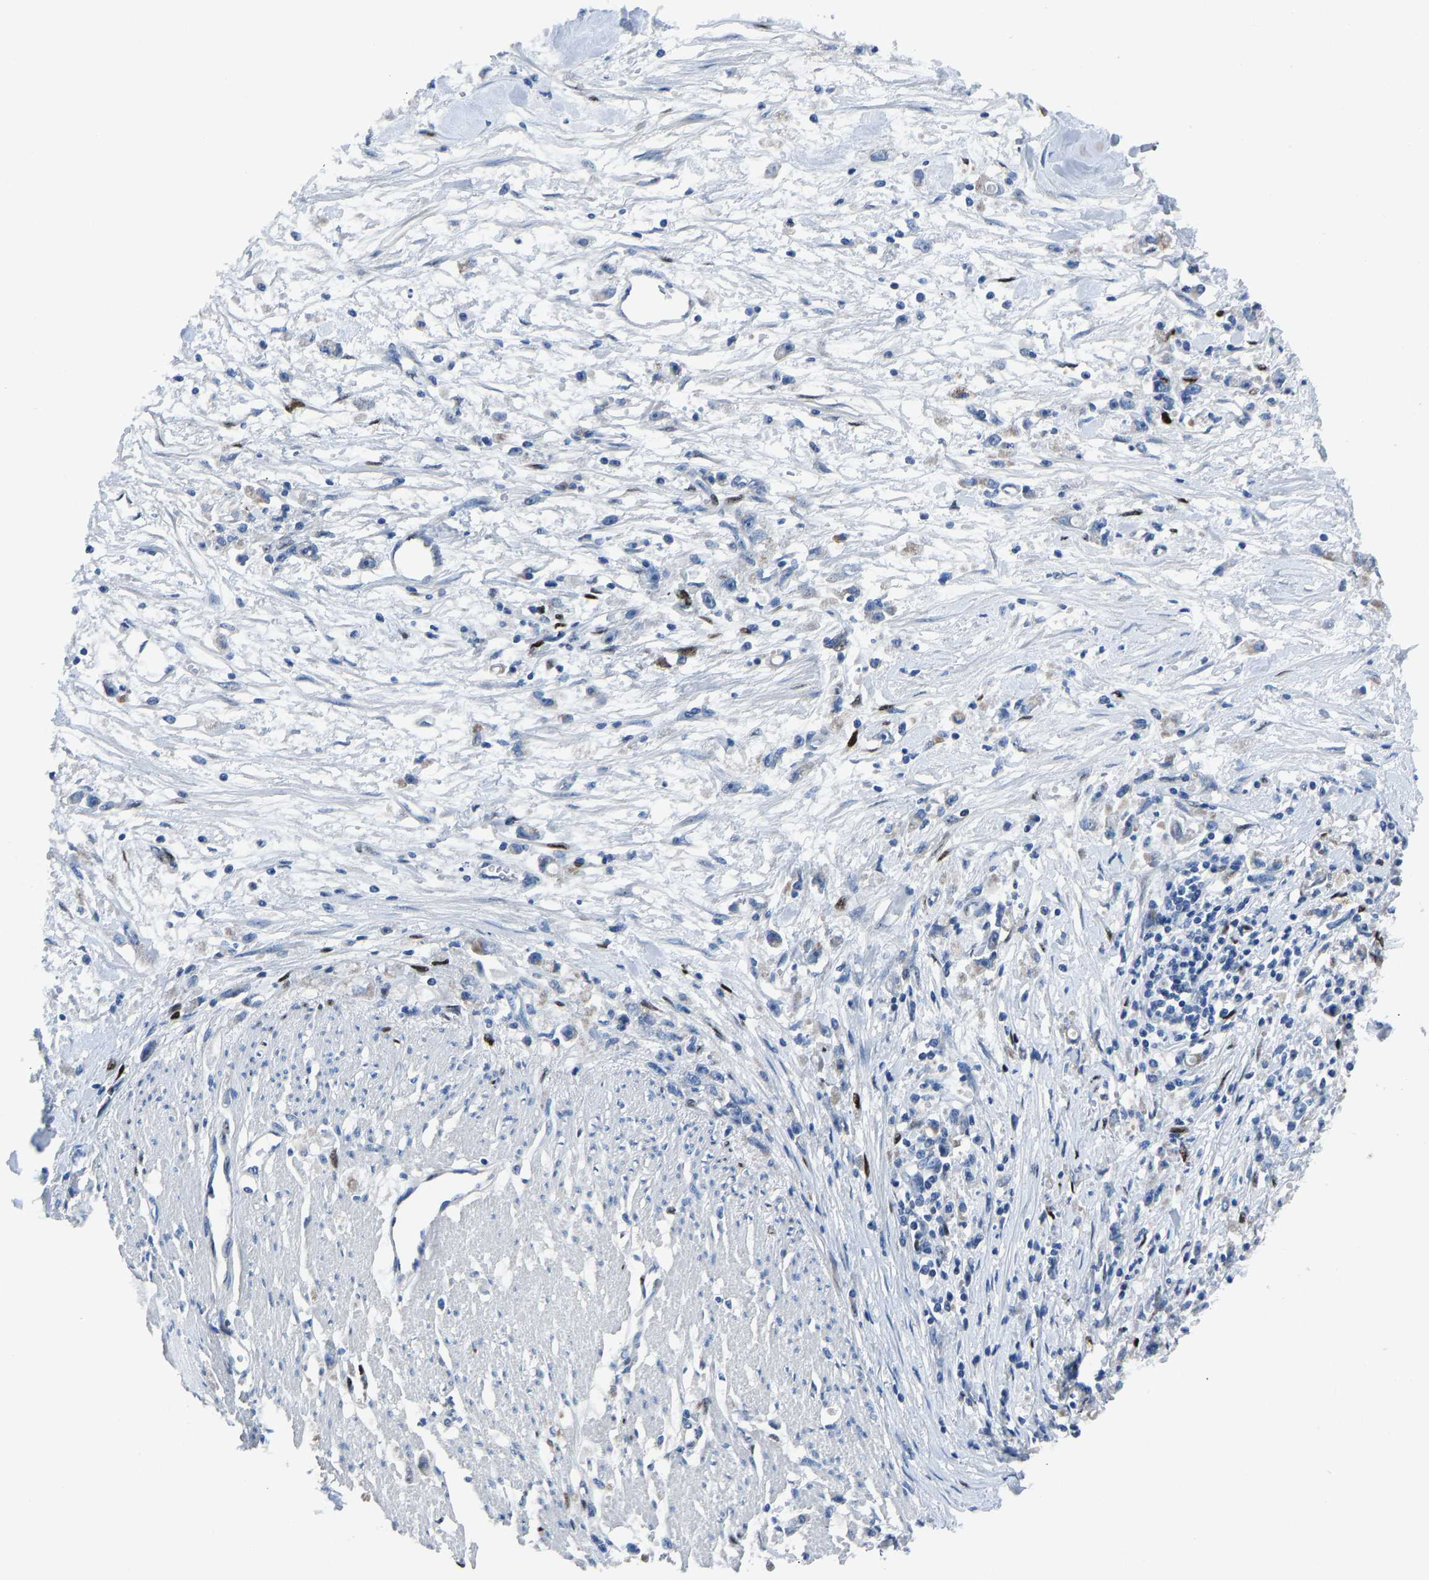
{"staining": {"intensity": "negative", "quantity": "none", "location": "none"}, "tissue": "stomach cancer", "cell_type": "Tumor cells", "image_type": "cancer", "snomed": [{"axis": "morphology", "description": "Adenocarcinoma, NOS"}, {"axis": "topography", "description": "Stomach"}], "caption": "Tumor cells show no significant protein staining in stomach cancer (adenocarcinoma).", "gene": "EGR1", "patient": {"sex": "female", "age": 59}}